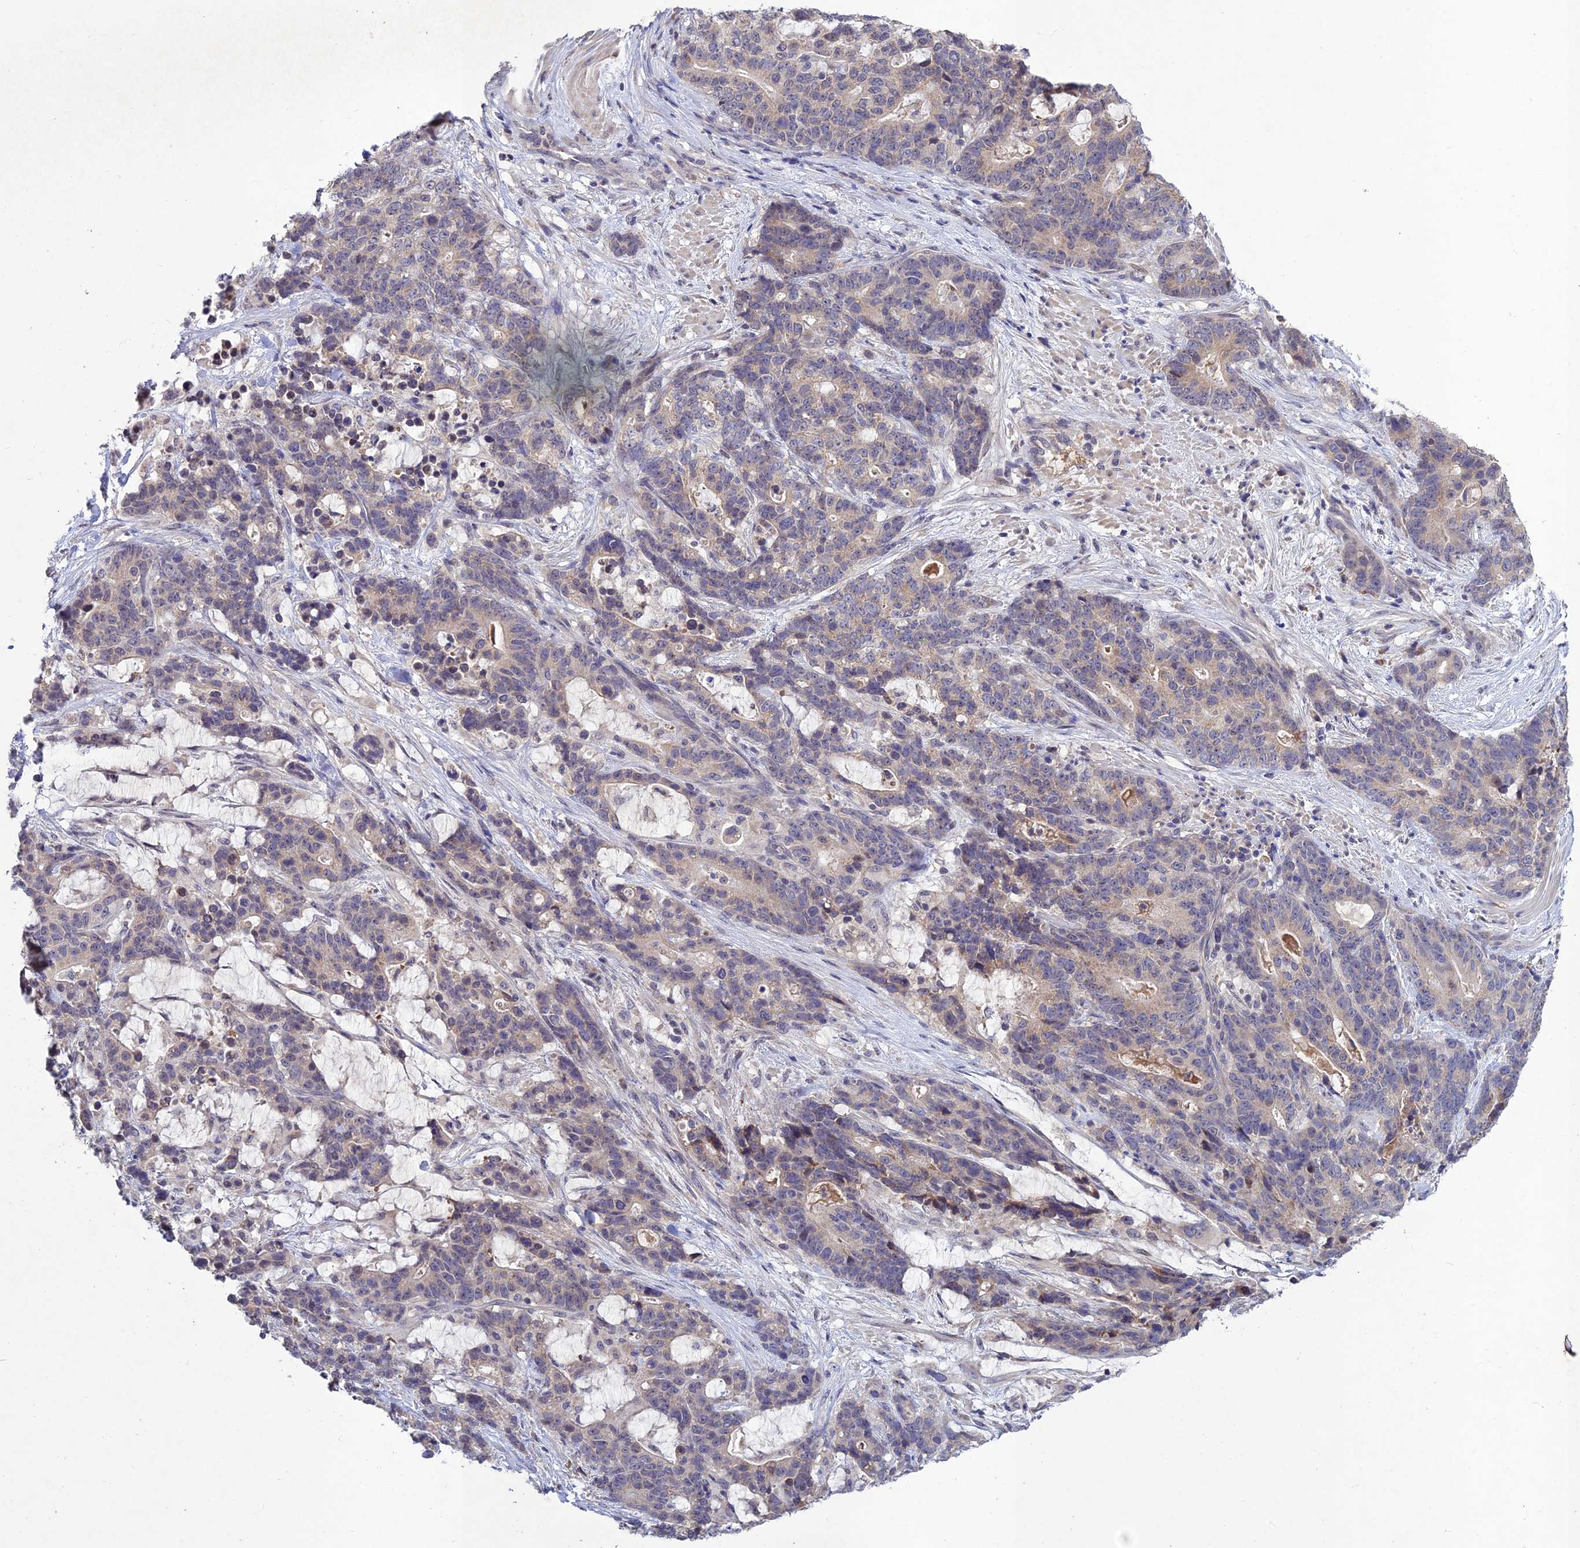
{"staining": {"intensity": "negative", "quantity": "none", "location": "none"}, "tissue": "stomach cancer", "cell_type": "Tumor cells", "image_type": "cancer", "snomed": [{"axis": "morphology", "description": "Adenocarcinoma, NOS"}, {"axis": "topography", "description": "Stomach"}], "caption": "Immunohistochemistry (IHC) image of human stomach cancer stained for a protein (brown), which exhibits no staining in tumor cells.", "gene": "CHST5", "patient": {"sex": "female", "age": 76}}